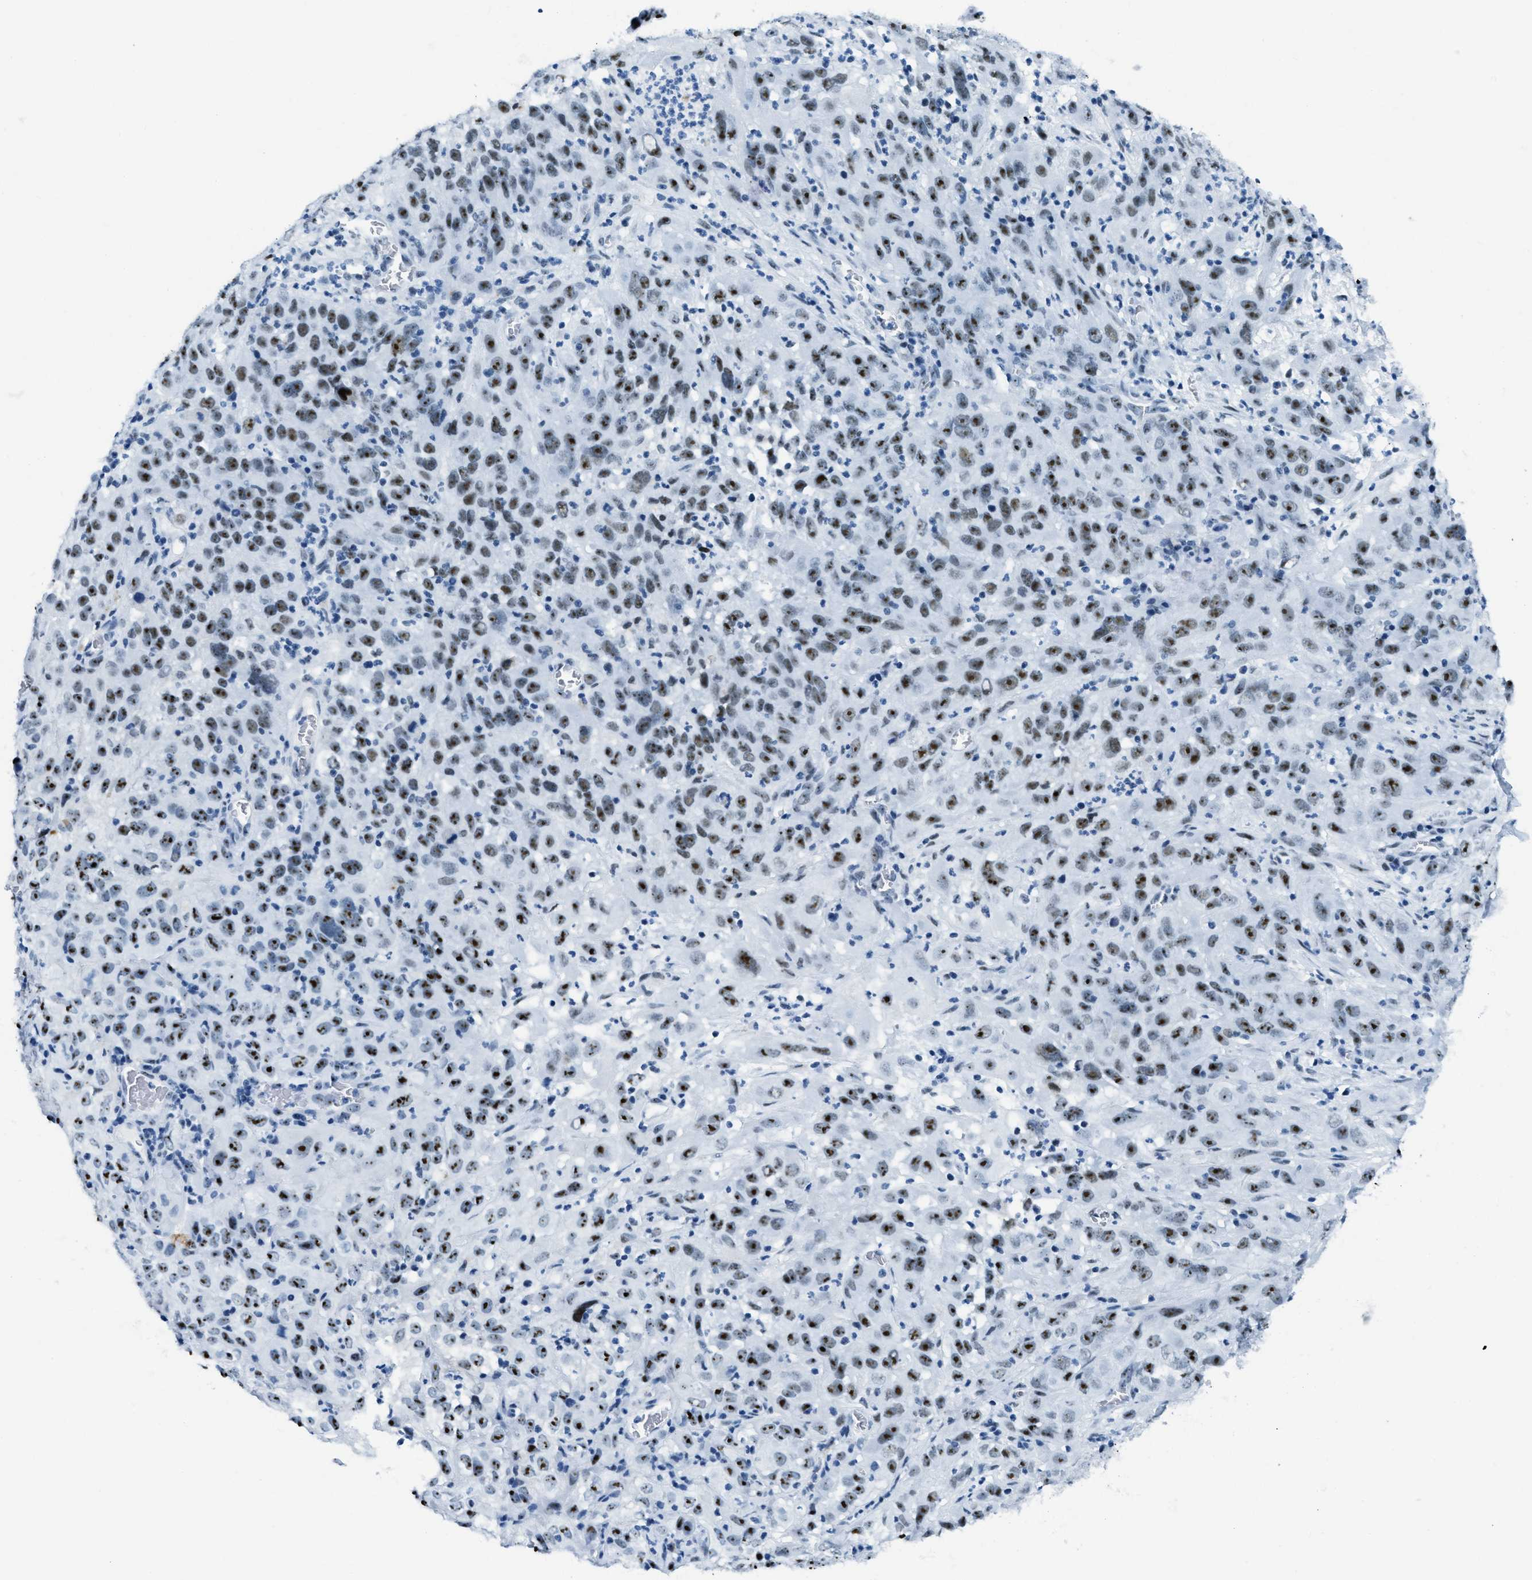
{"staining": {"intensity": "strong", "quantity": ">75%", "location": "nuclear"}, "tissue": "cervical cancer", "cell_type": "Tumor cells", "image_type": "cancer", "snomed": [{"axis": "morphology", "description": "Squamous cell carcinoma, NOS"}, {"axis": "topography", "description": "Cervix"}], "caption": "Immunohistochemical staining of human cervical cancer (squamous cell carcinoma) demonstrates strong nuclear protein expression in approximately >75% of tumor cells.", "gene": "PLA2G2A", "patient": {"sex": "female", "age": 32}}